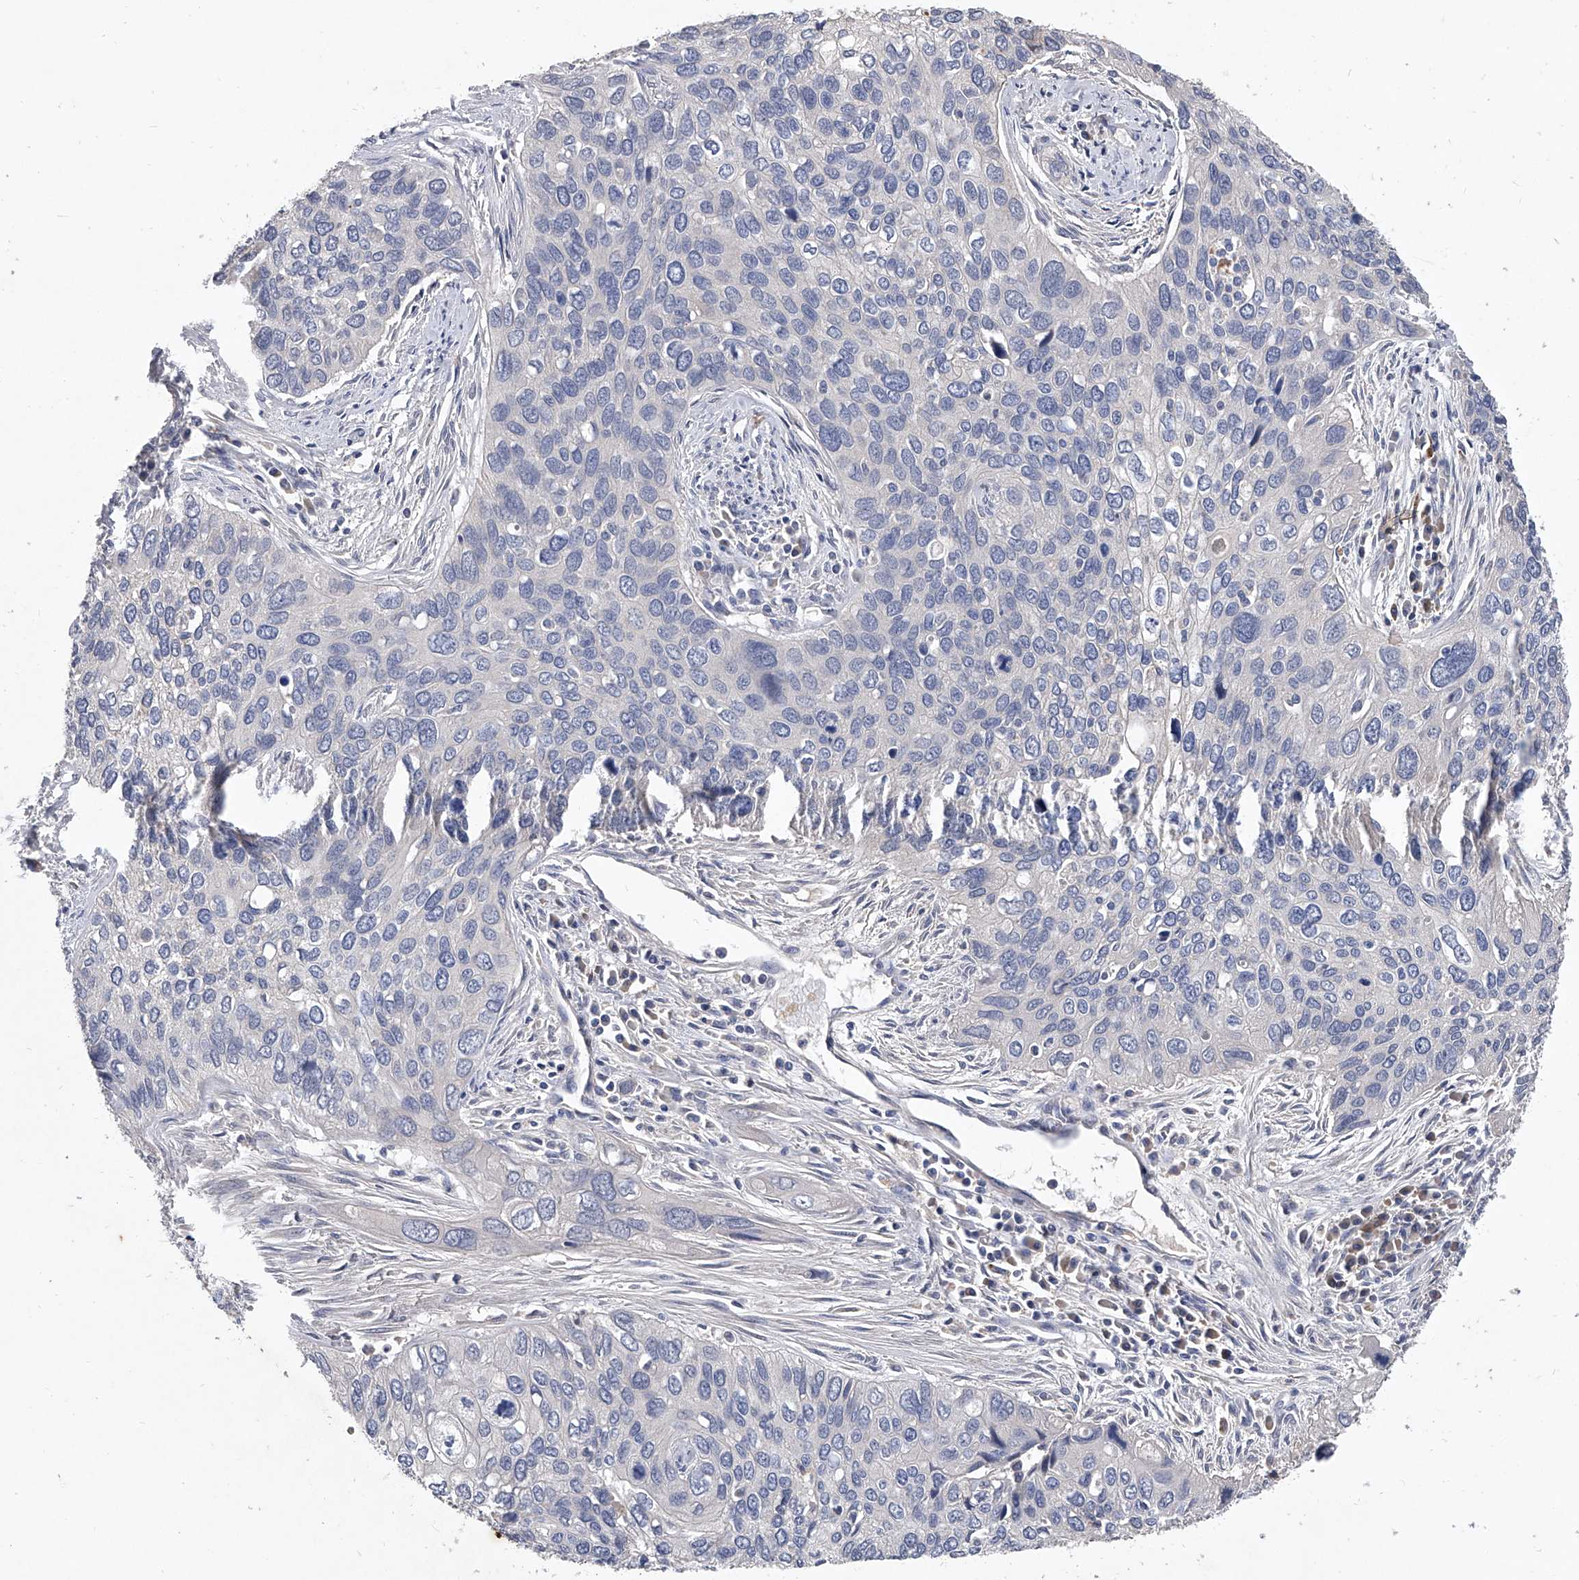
{"staining": {"intensity": "negative", "quantity": "none", "location": "none"}, "tissue": "cervical cancer", "cell_type": "Tumor cells", "image_type": "cancer", "snomed": [{"axis": "morphology", "description": "Squamous cell carcinoma, NOS"}, {"axis": "topography", "description": "Cervix"}], "caption": "The image displays no staining of tumor cells in squamous cell carcinoma (cervical).", "gene": "C5", "patient": {"sex": "female", "age": 55}}